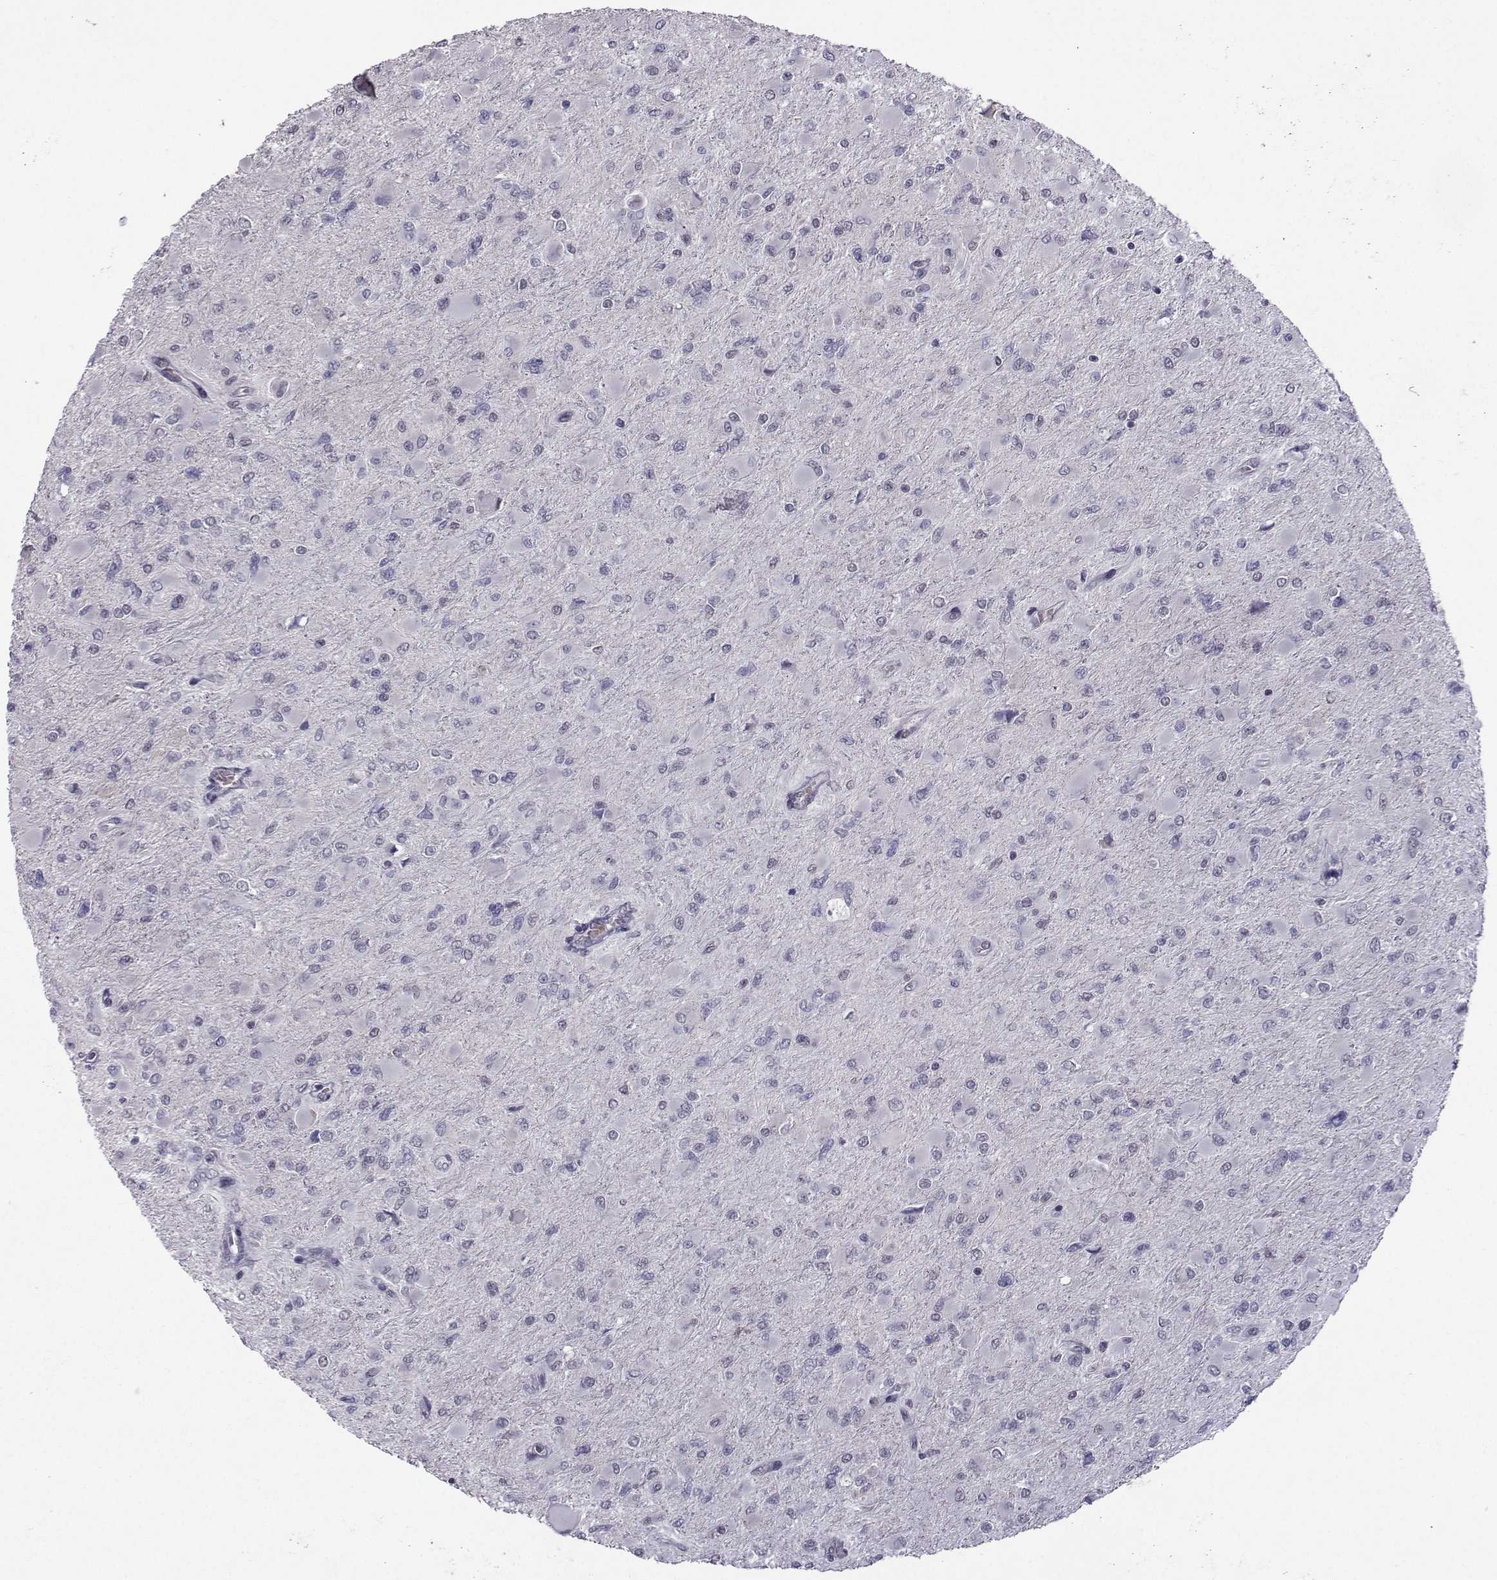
{"staining": {"intensity": "negative", "quantity": "none", "location": "none"}, "tissue": "glioma", "cell_type": "Tumor cells", "image_type": "cancer", "snomed": [{"axis": "morphology", "description": "Glioma, malignant, High grade"}, {"axis": "topography", "description": "Cerebral cortex"}], "caption": "The immunohistochemistry (IHC) micrograph has no significant positivity in tumor cells of glioma tissue.", "gene": "LIN28A", "patient": {"sex": "female", "age": 36}}